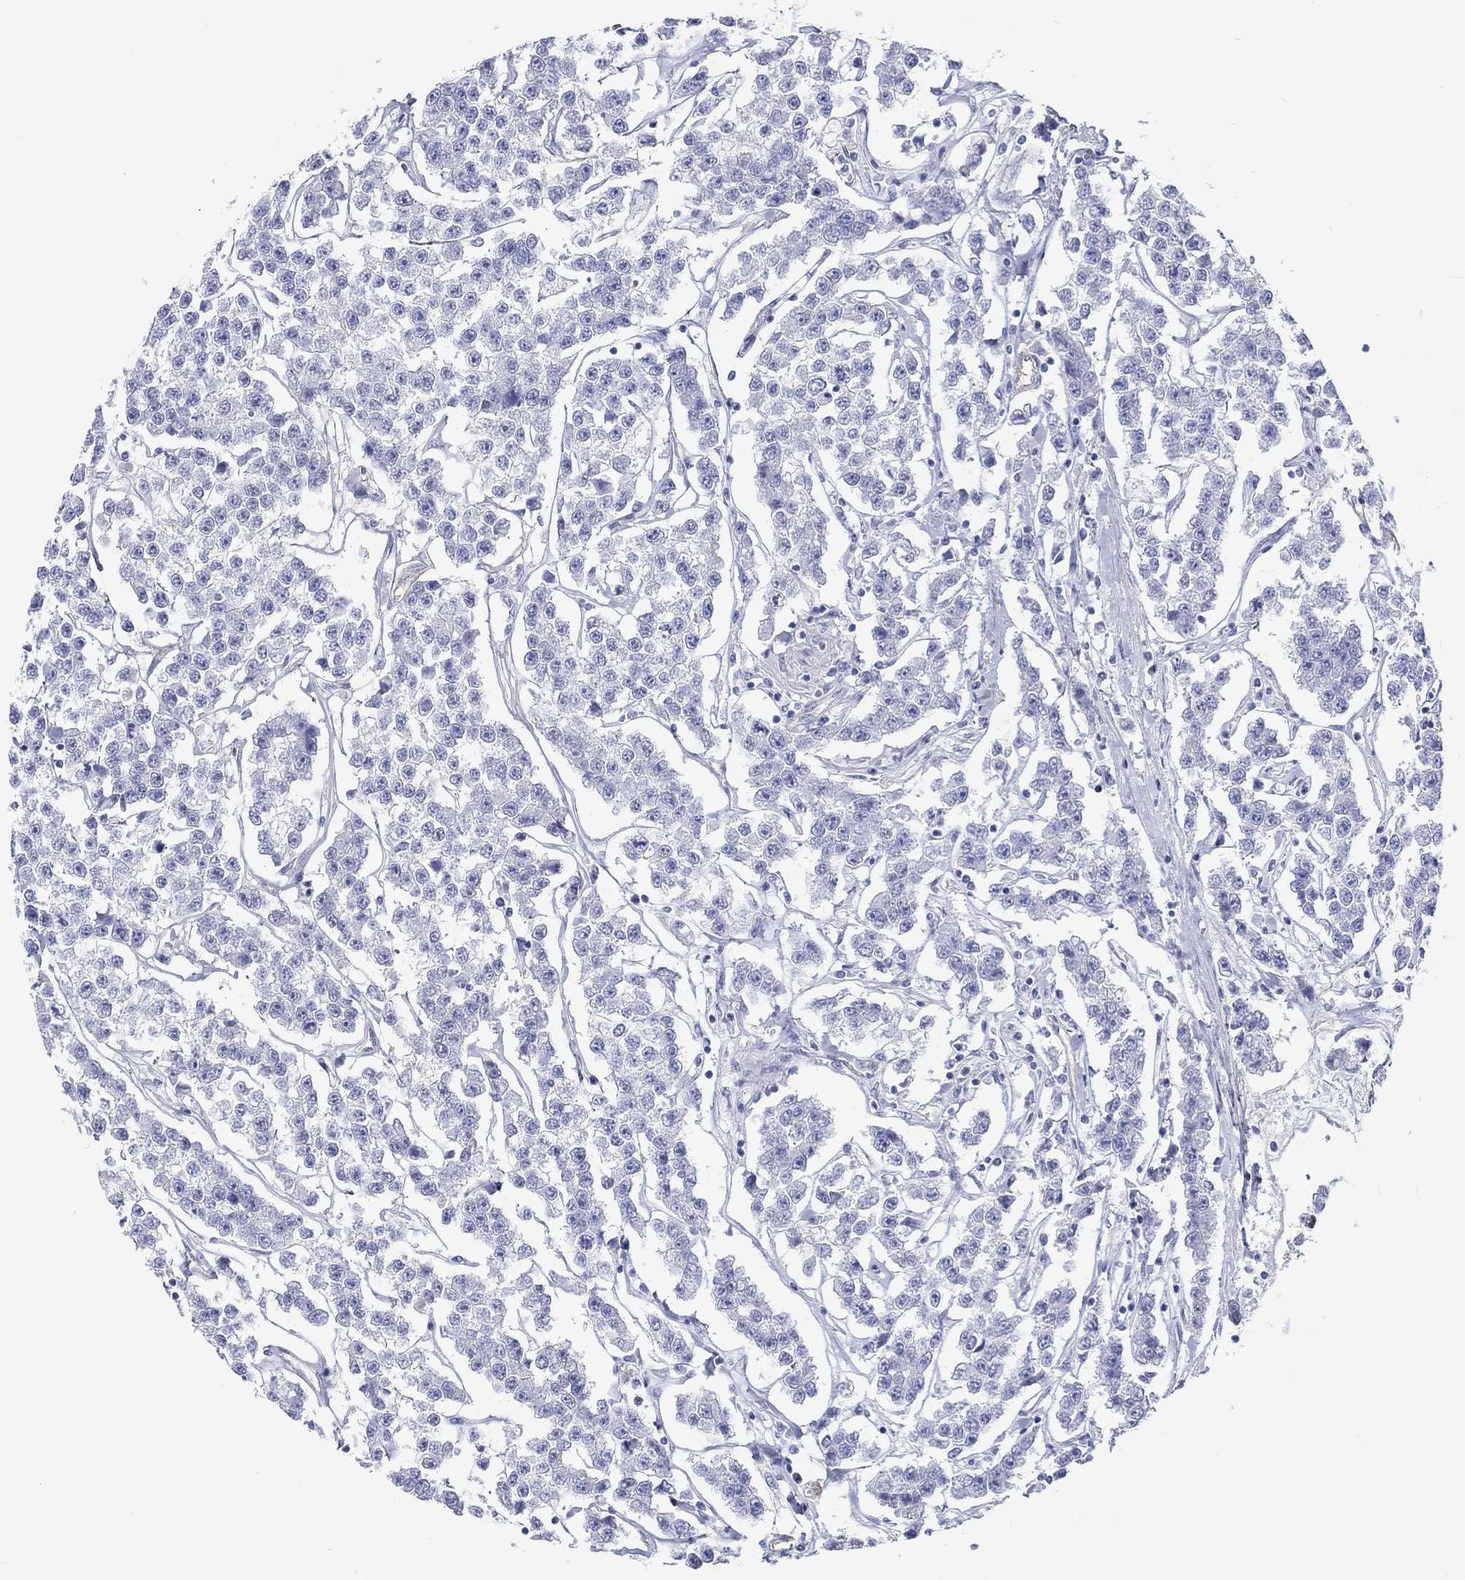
{"staining": {"intensity": "negative", "quantity": "none", "location": "none"}, "tissue": "testis cancer", "cell_type": "Tumor cells", "image_type": "cancer", "snomed": [{"axis": "morphology", "description": "Seminoma, NOS"}, {"axis": "topography", "description": "Testis"}], "caption": "High magnification brightfield microscopy of testis seminoma stained with DAB (brown) and counterstained with hematoxylin (blue): tumor cells show no significant positivity.", "gene": "CDY2B", "patient": {"sex": "male", "age": 59}}